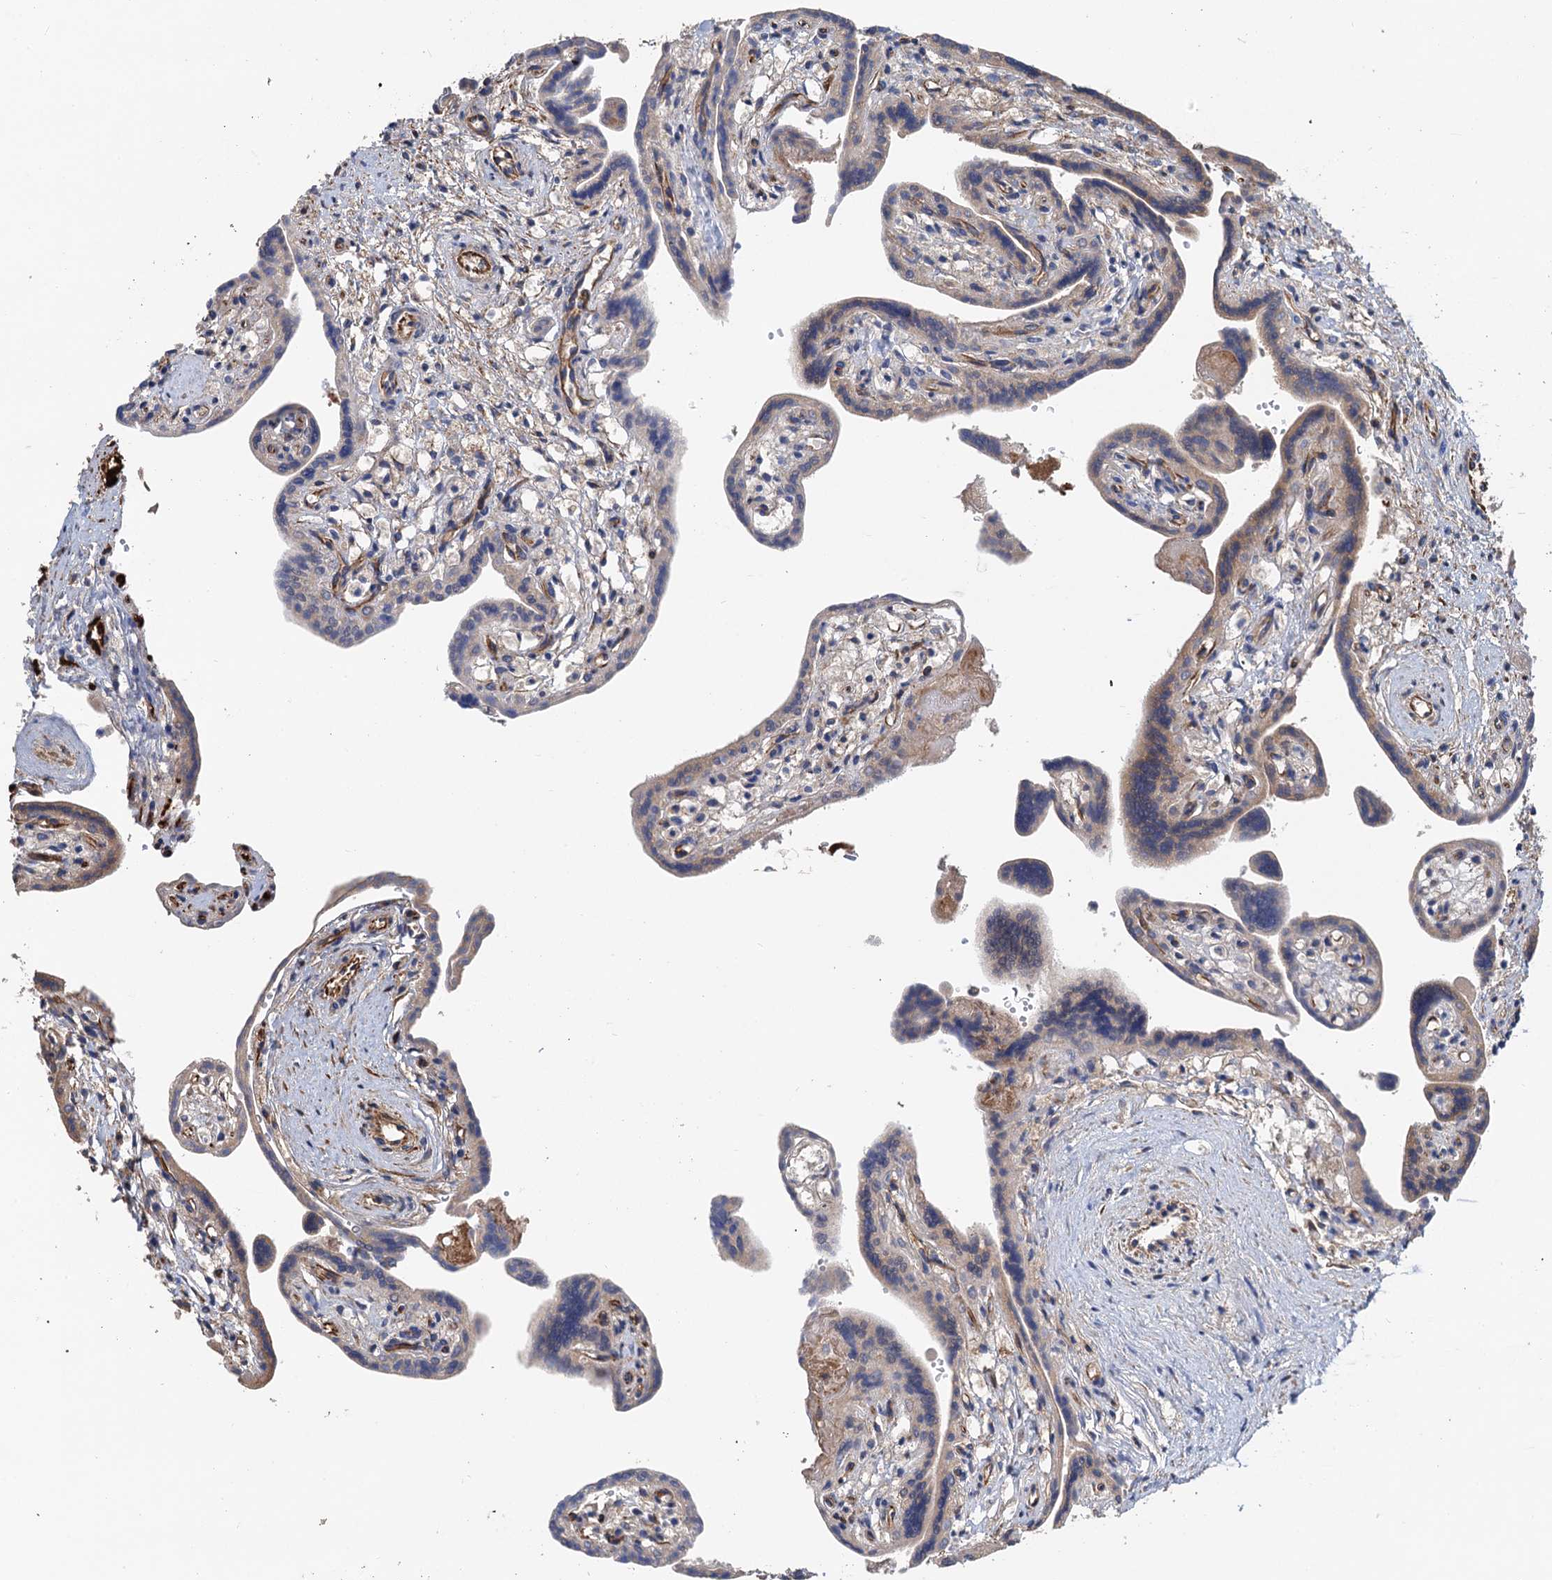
{"staining": {"intensity": "moderate", "quantity": ">75%", "location": "cytoplasmic/membranous"}, "tissue": "placenta", "cell_type": "Decidual cells", "image_type": "normal", "snomed": [{"axis": "morphology", "description": "Normal tissue, NOS"}, {"axis": "topography", "description": "Placenta"}], "caption": "High-magnification brightfield microscopy of benign placenta stained with DAB (3,3'-diaminobenzidine) (brown) and counterstained with hematoxylin (blue). decidual cells exhibit moderate cytoplasmic/membranous staining is present in about>75% of cells. The protein of interest is stained brown, and the nuclei are stained in blue (DAB (3,3'-diaminobenzidine) IHC with brightfield microscopy, high magnification).", "gene": "PJA2", "patient": {"sex": "female", "age": 37}}